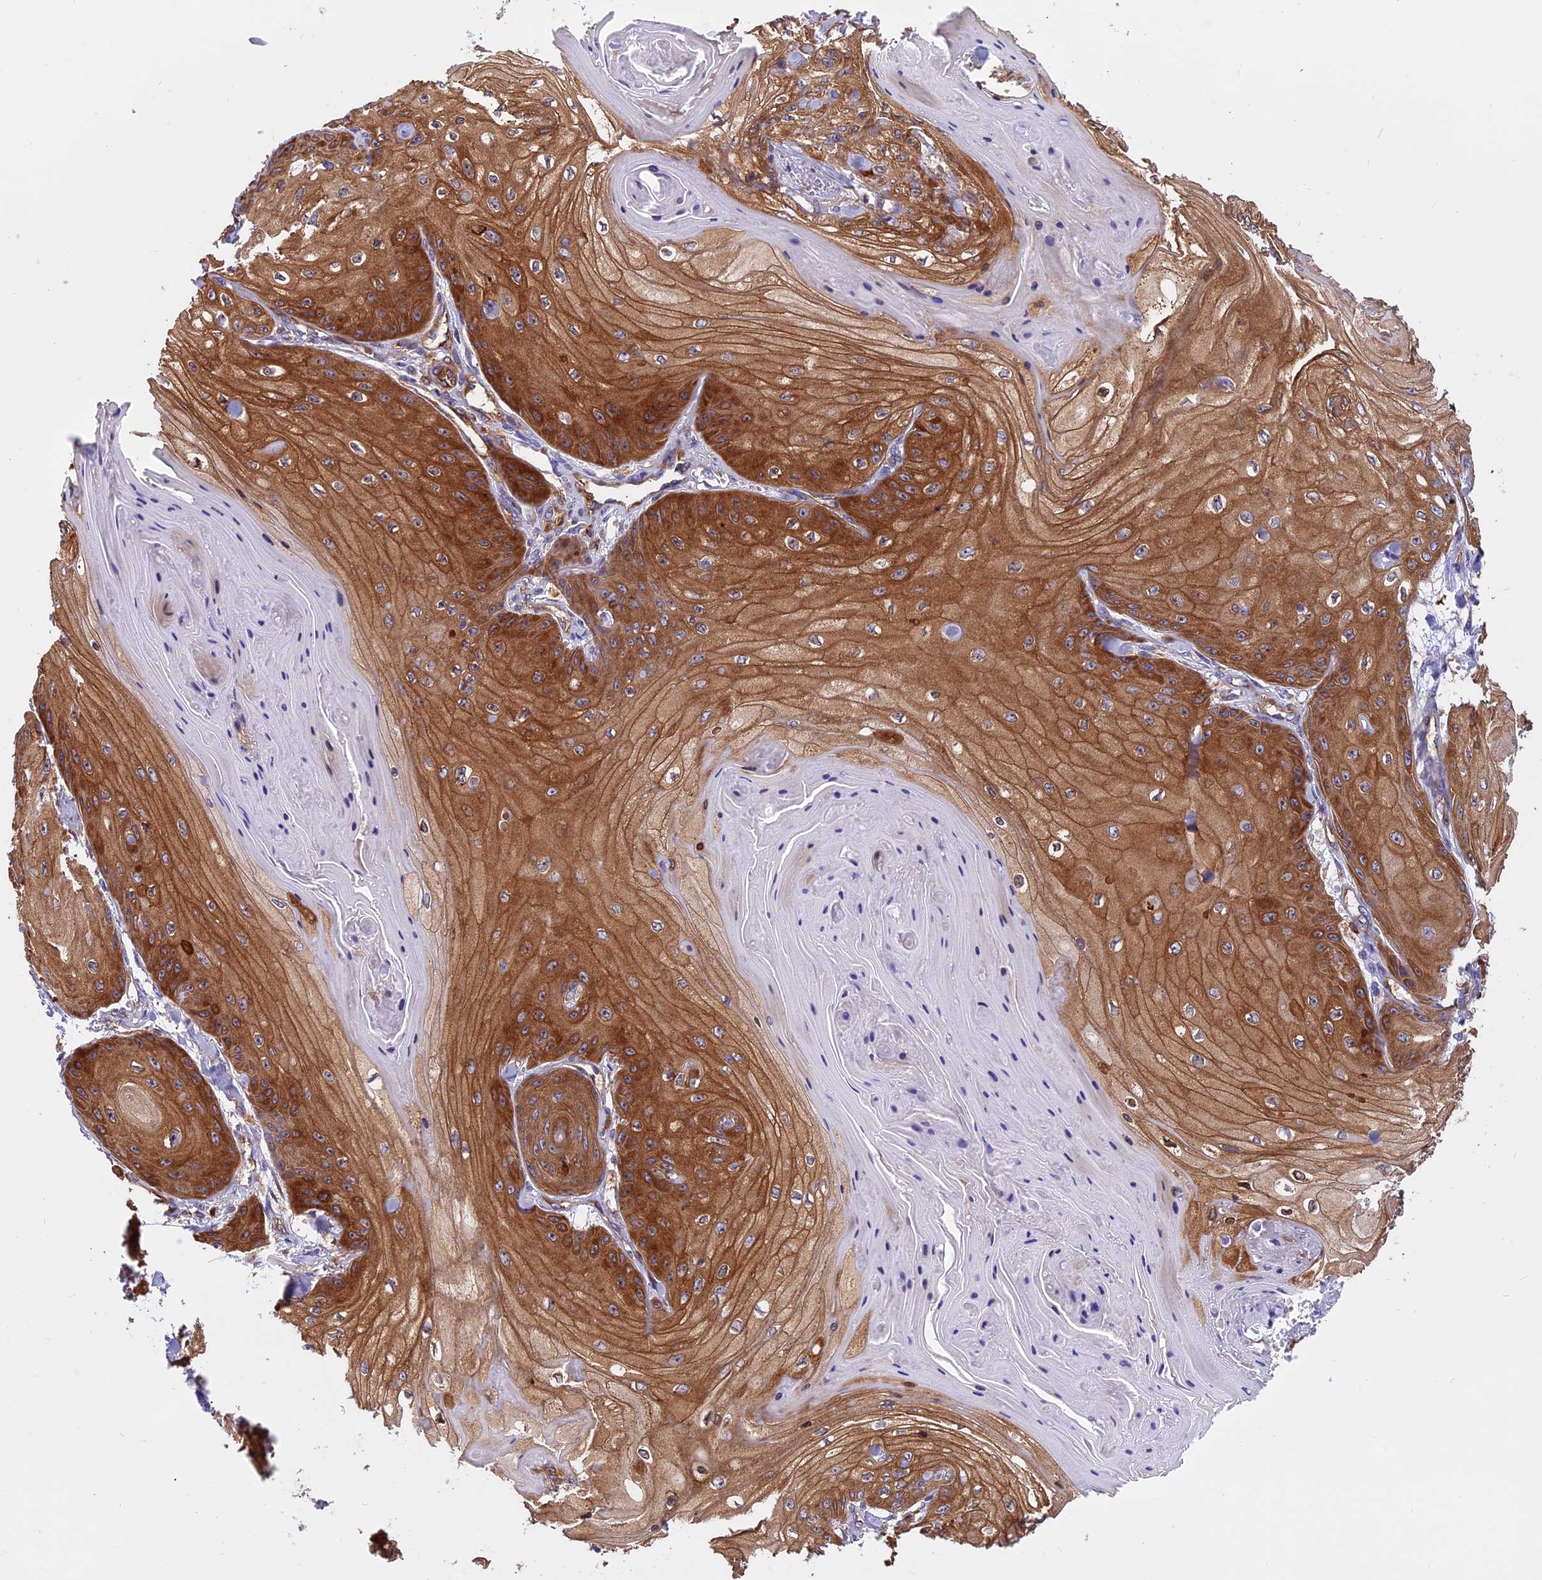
{"staining": {"intensity": "moderate", "quantity": ">75%", "location": "cytoplasmic/membranous"}, "tissue": "skin cancer", "cell_type": "Tumor cells", "image_type": "cancer", "snomed": [{"axis": "morphology", "description": "Squamous cell carcinoma, NOS"}, {"axis": "topography", "description": "Skin"}], "caption": "A medium amount of moderate cytoplasmic/membranous expression is seen in about >75% of tumor cells in skin squamous cell carcinoma tissue.", "gene": "EHBP1L1", "patient": {"sex": "male", "age": 74}}